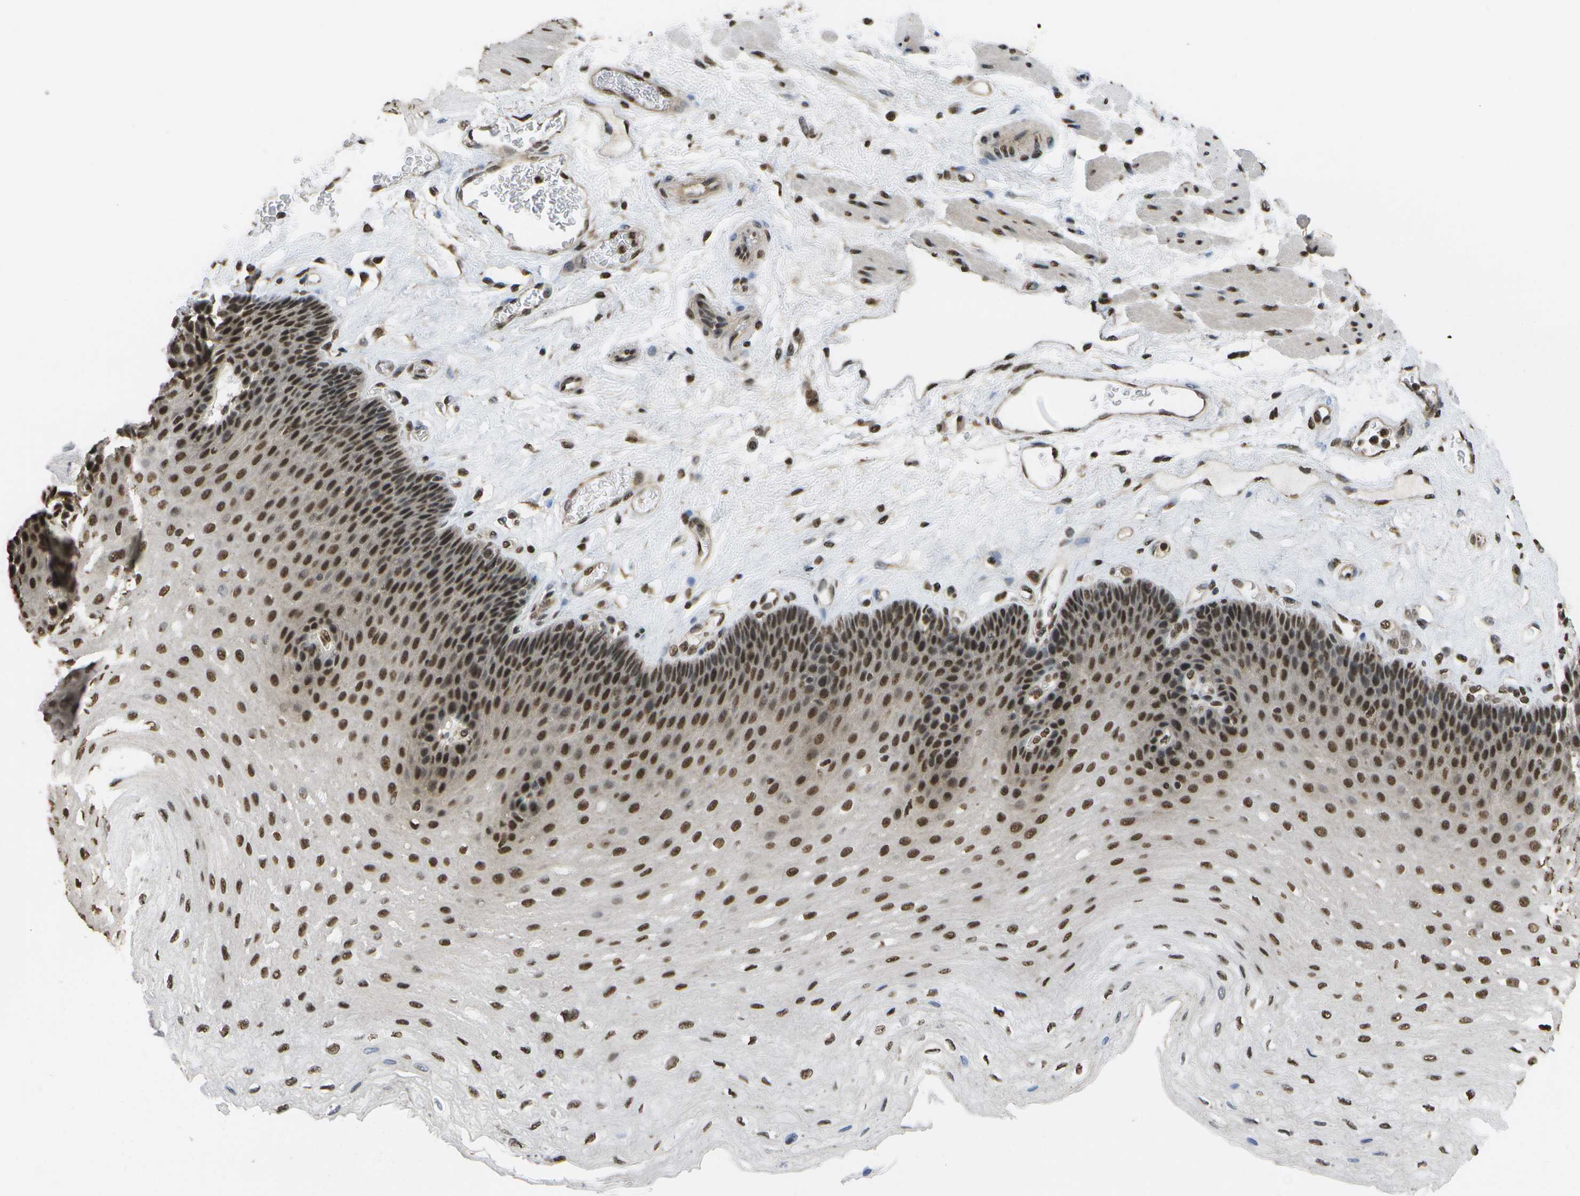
{"staining": {"intensity": "strong", "quantity": ">75%", "location": "nuclear"}, "tissue": "esophagus", "cell_type": "Squamous epithelial cells", "image_type": "normal", "snomed": [{"axis": "morphology", "description": "Normal tissue, NOS"}, {"axis": "topography", "description": "Esophagus"}], "caption": "The histopathology image shows a brown stain indicating the presence of a protein in the nuclear of squamous epithelial cells in esophagus. (brown staining indicates protein expression, while blue staining denotes nuclei).", "gene": "SPEN", "patient": {"sex": "female", "age": 72}}